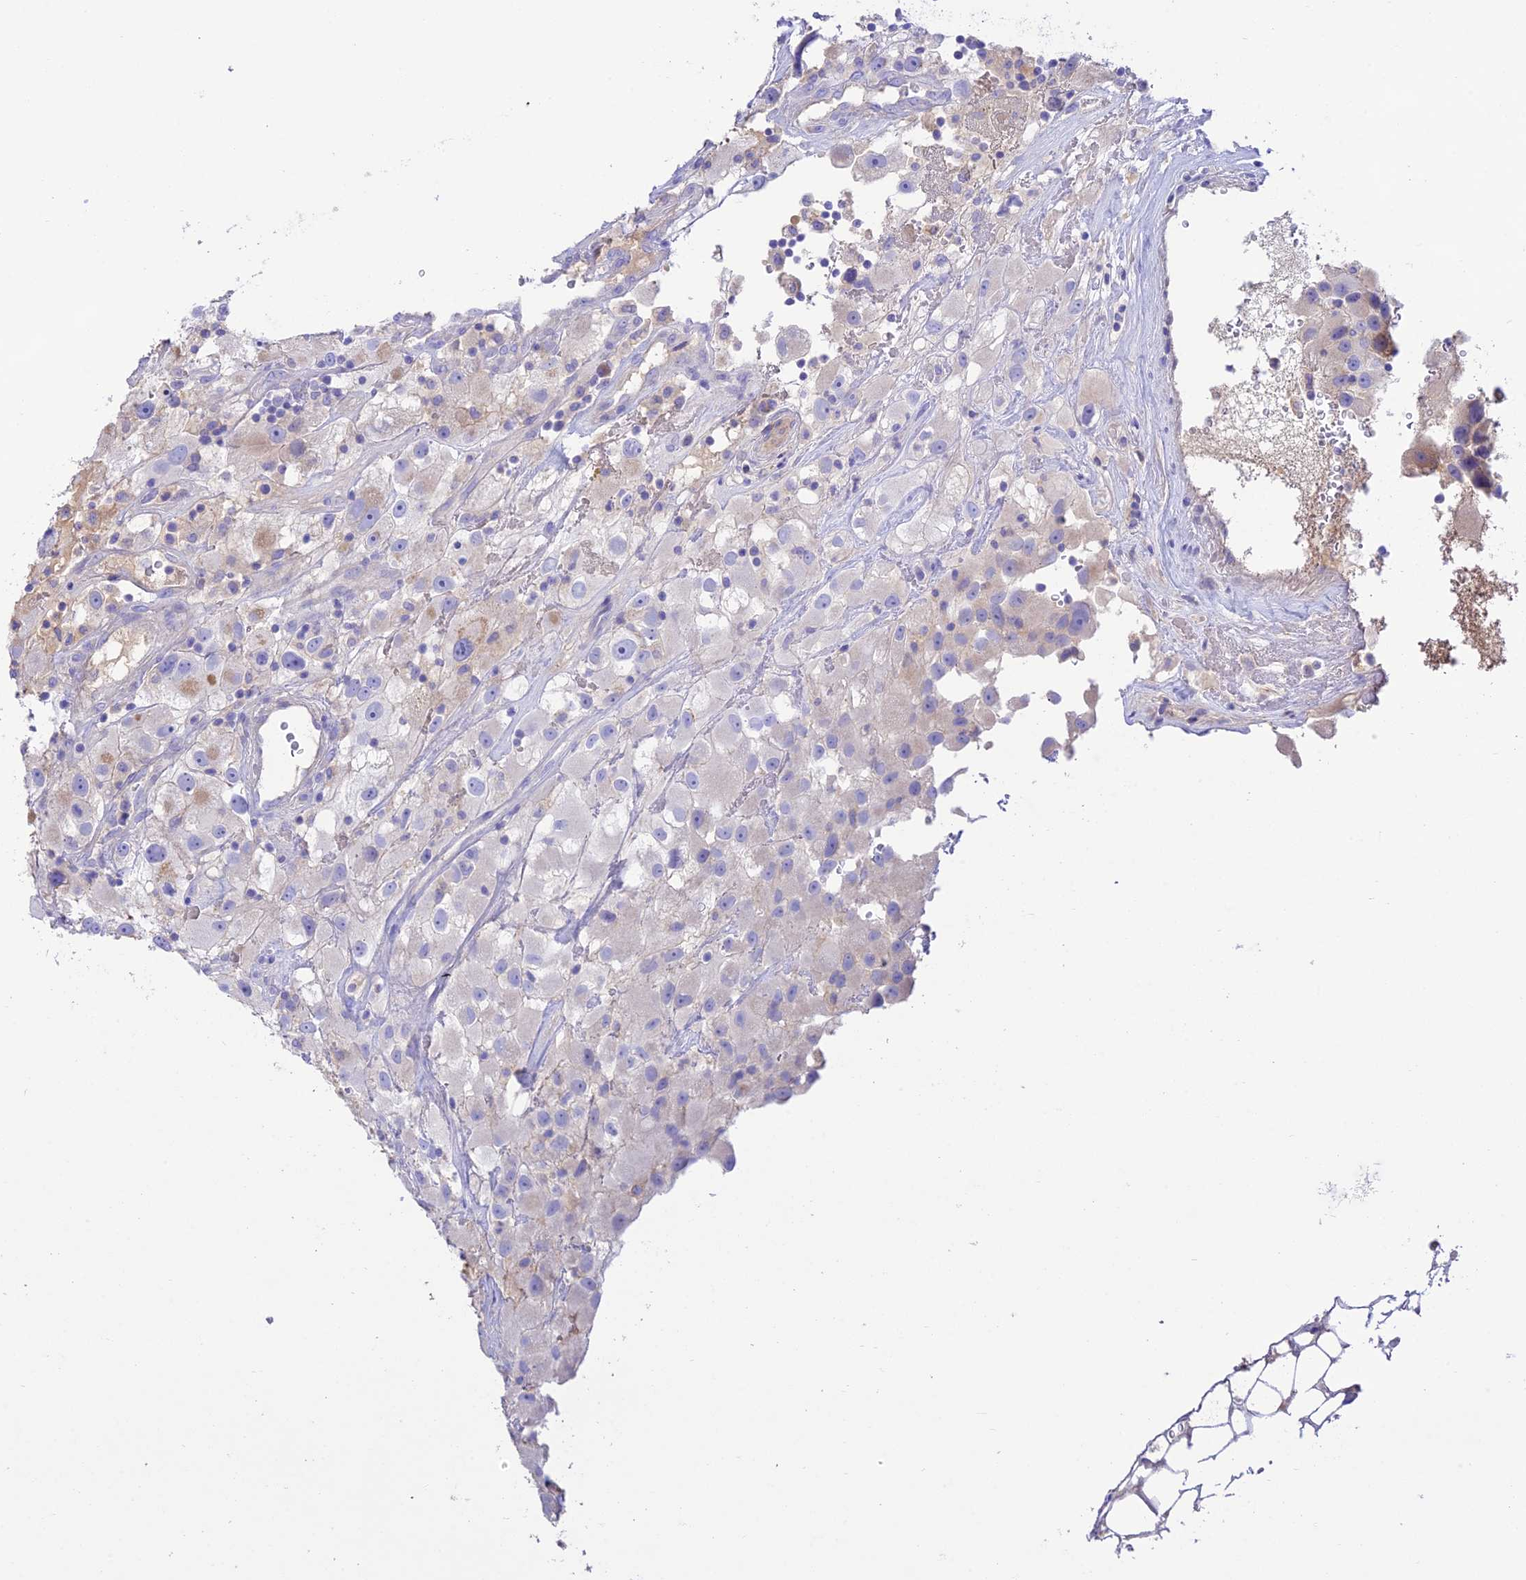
{"staining": {"intensity": "negative", "quantity": "none", "location": "none"}, "tissue": "renal cancer", "cell_type": "Tumor cells", "image_type": "cancer", "snomed": [{"axis": "morphology", "description": "Adenocarcinoma, NOS"}, {"axis": "topography", "description": "Kidney"}], "caption": "This image is of adenocarcinoma (renal) stained with immunohistochemistry (IHC) to label a protein in brown with the nuclei are counter-stained blue. There is no positivity in tumor cells.", "gene": "NLRP9", "patient": {"sex": "female", "age": 52}}